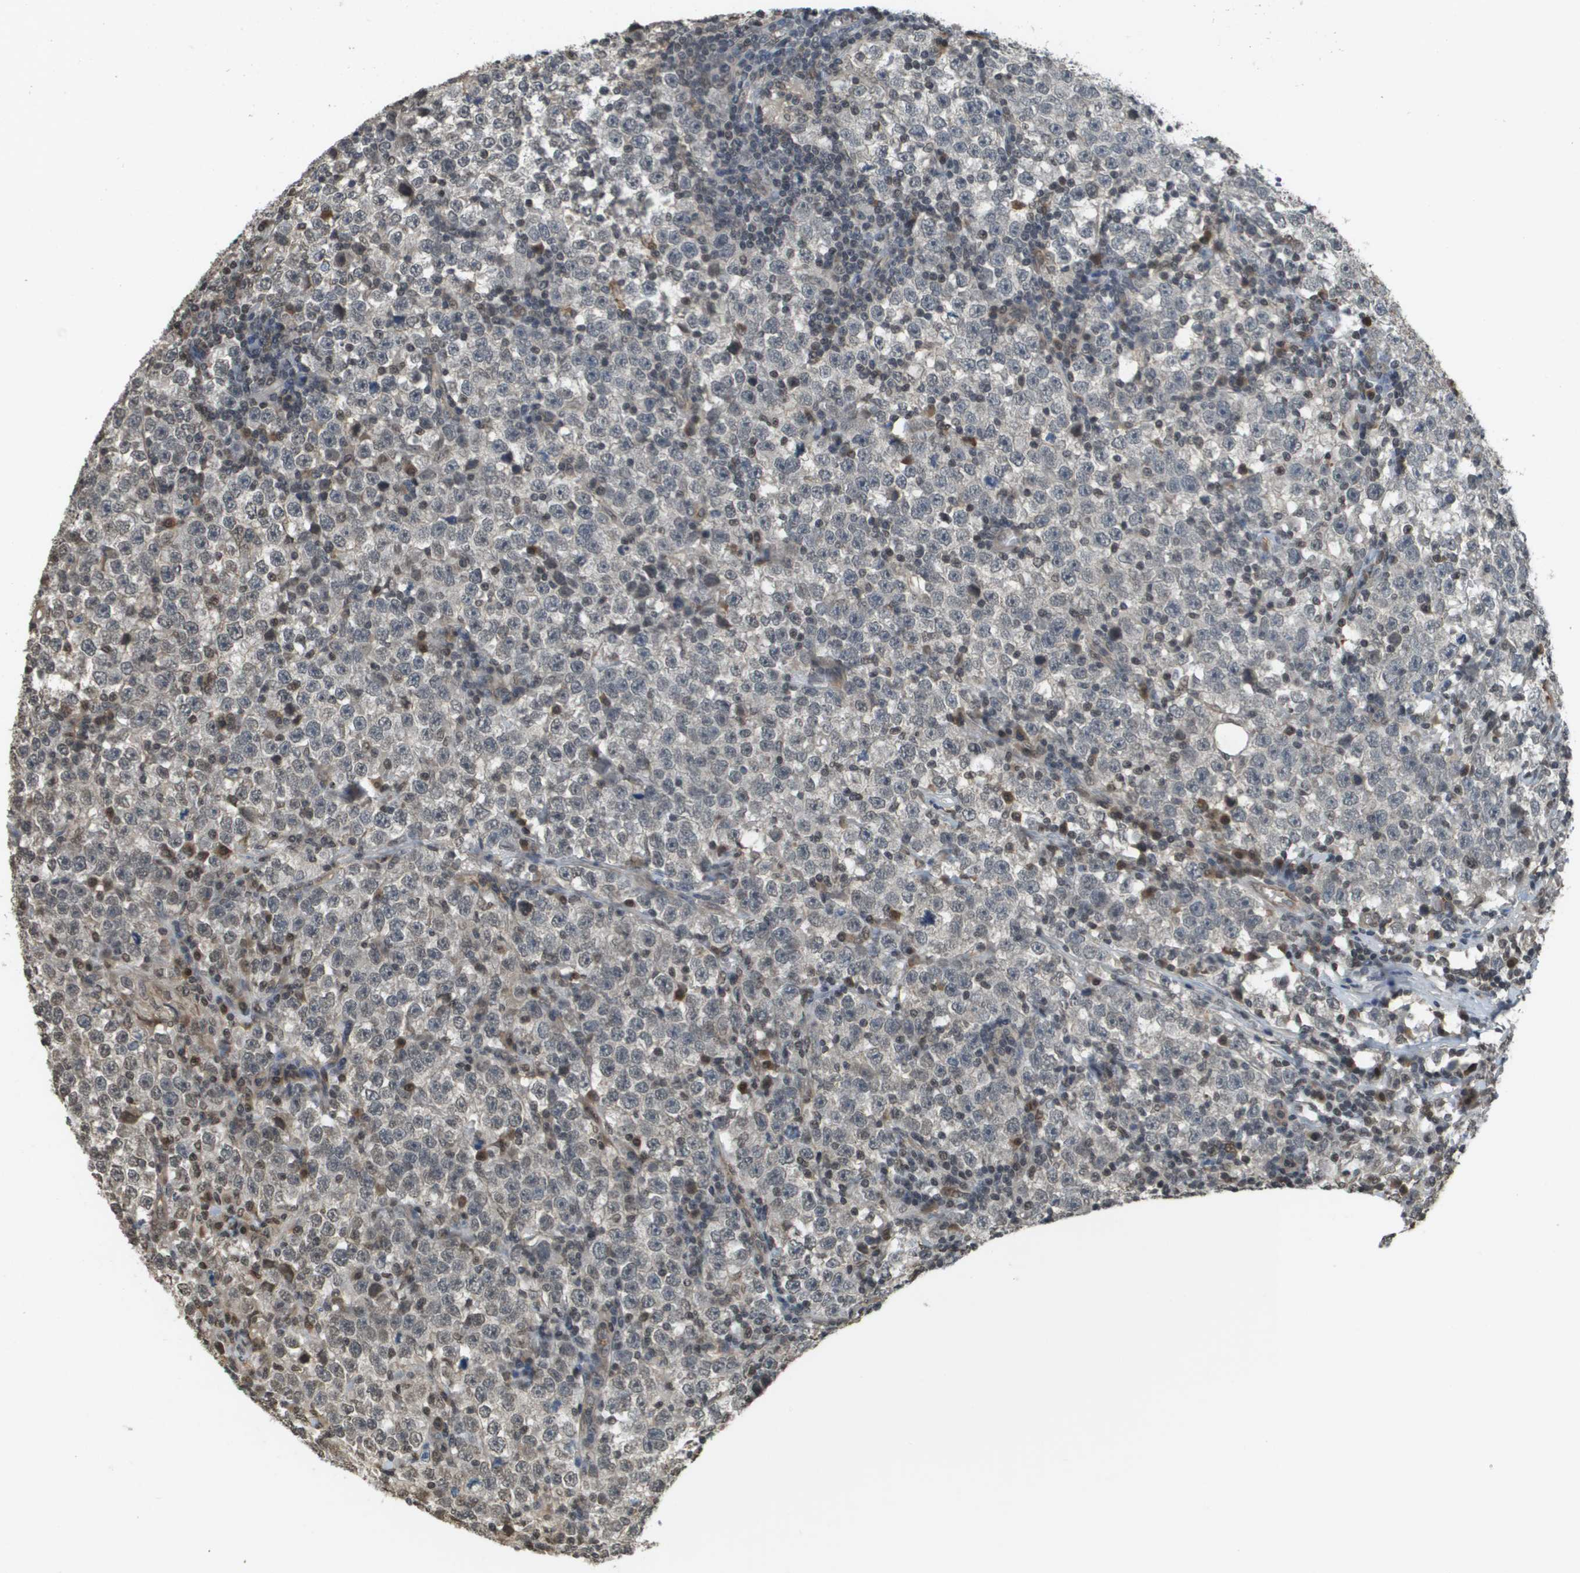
{"staining": {"intensity": "weak", "quantity": "<25%", "location": "nuclear"}, "tissue": "testis cancer", "cell_type": "Tumor cells", "image_type": "cancer", "snomed": [{"axis": "morphology", "description": "Seminoma, NOS"}, {"axis": "topography", "description": "Testis"}], "caption": "Testis cancer was stained to show a protein in brown. There is no significant expression in tumor cells.", "gene": "NDRG2", "patient": {"sex": "male", "age": 43}}